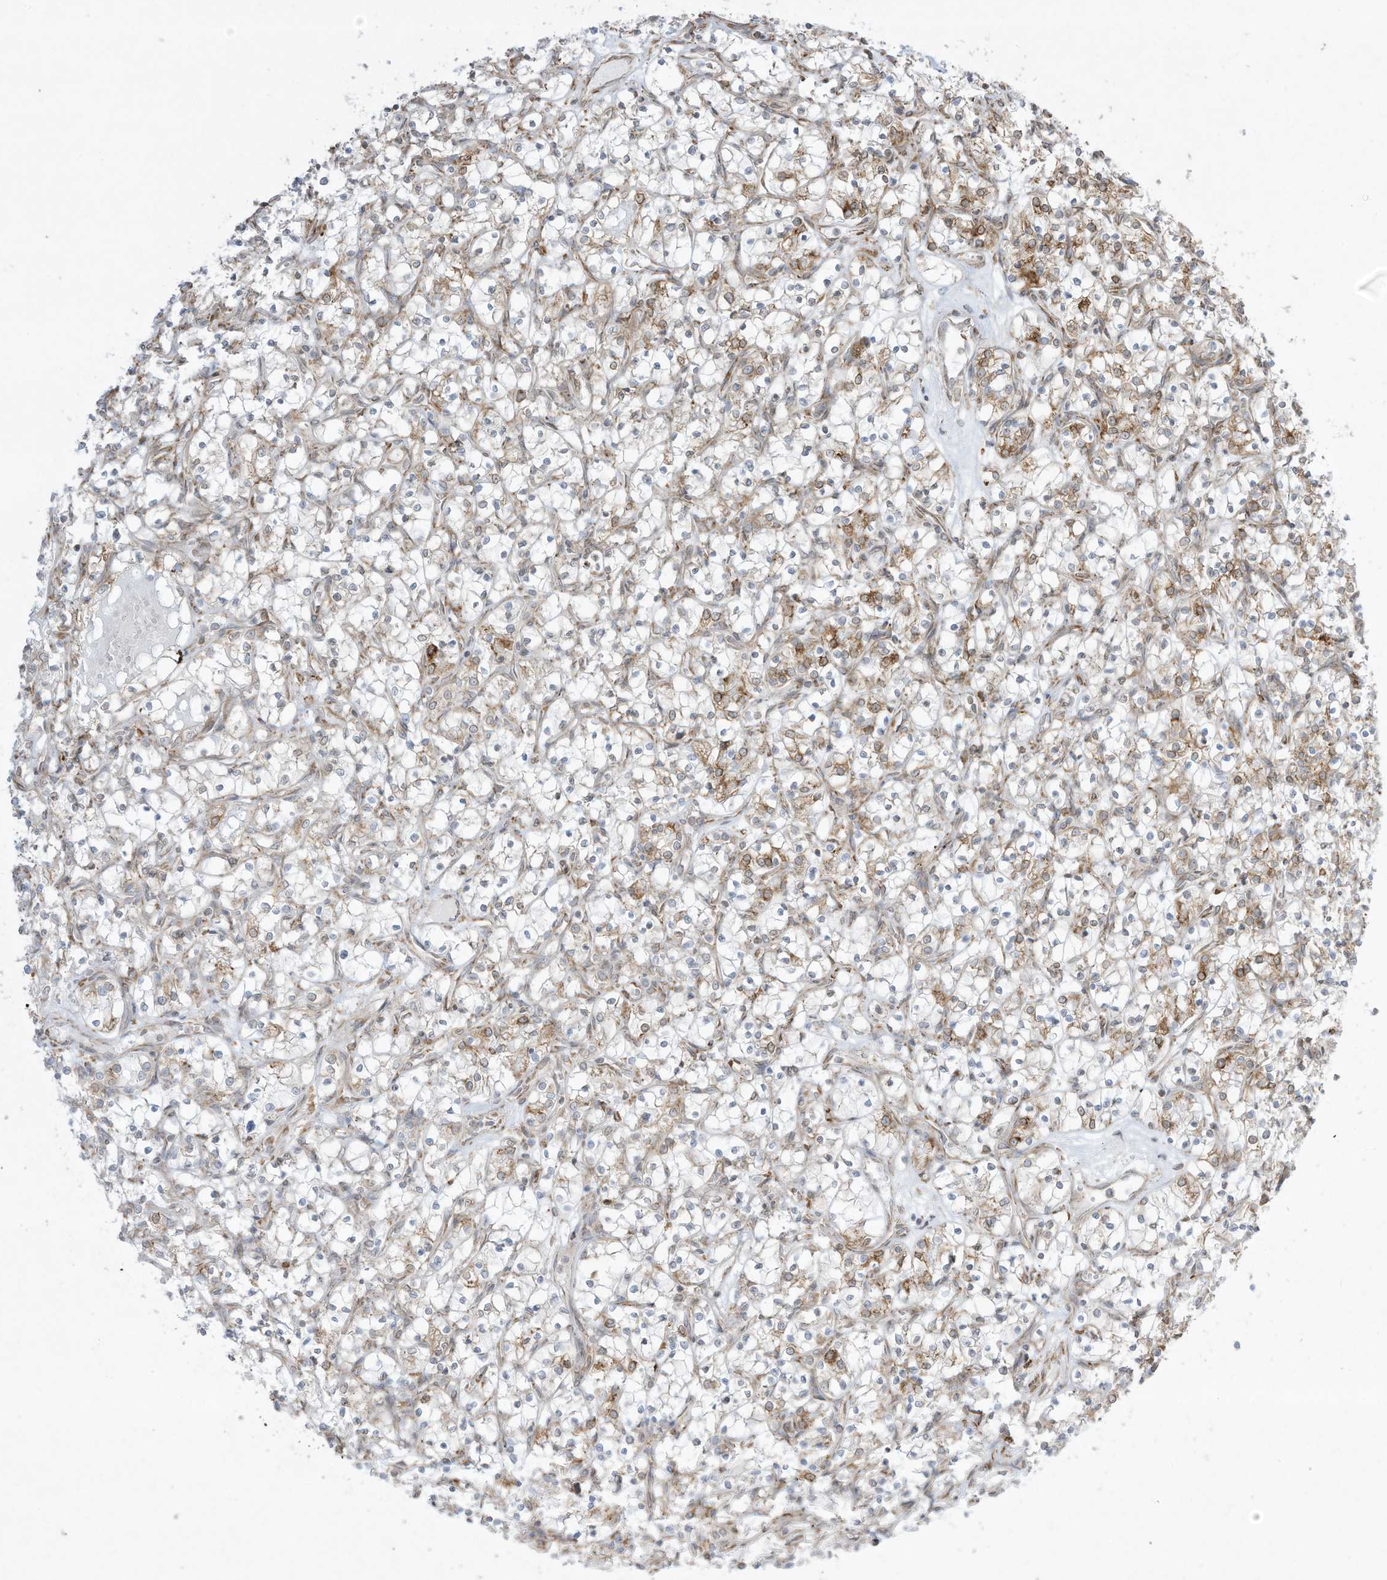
{"staining": {"intensity": "negative", "quantity": "none", "location": "none"}, "tissue": "renal cancer", "cell_type": "Tumor cells", "image_type": "cancer", "snomed": [{"axis": "morphology", "description": "Adenocarcinoma, NOS"}, {"axis": "topography", "description": "Kidney"}], "caption": "Tumor cells show no significant protein staining in renal adenocarcinoma. (Brightfield microscopy of DAB (3,3'-diaminobenzidine) immunohistochemistry at high magnification).", "gene": "PTK6", "patient": {"sex": "female", "age": 69}}